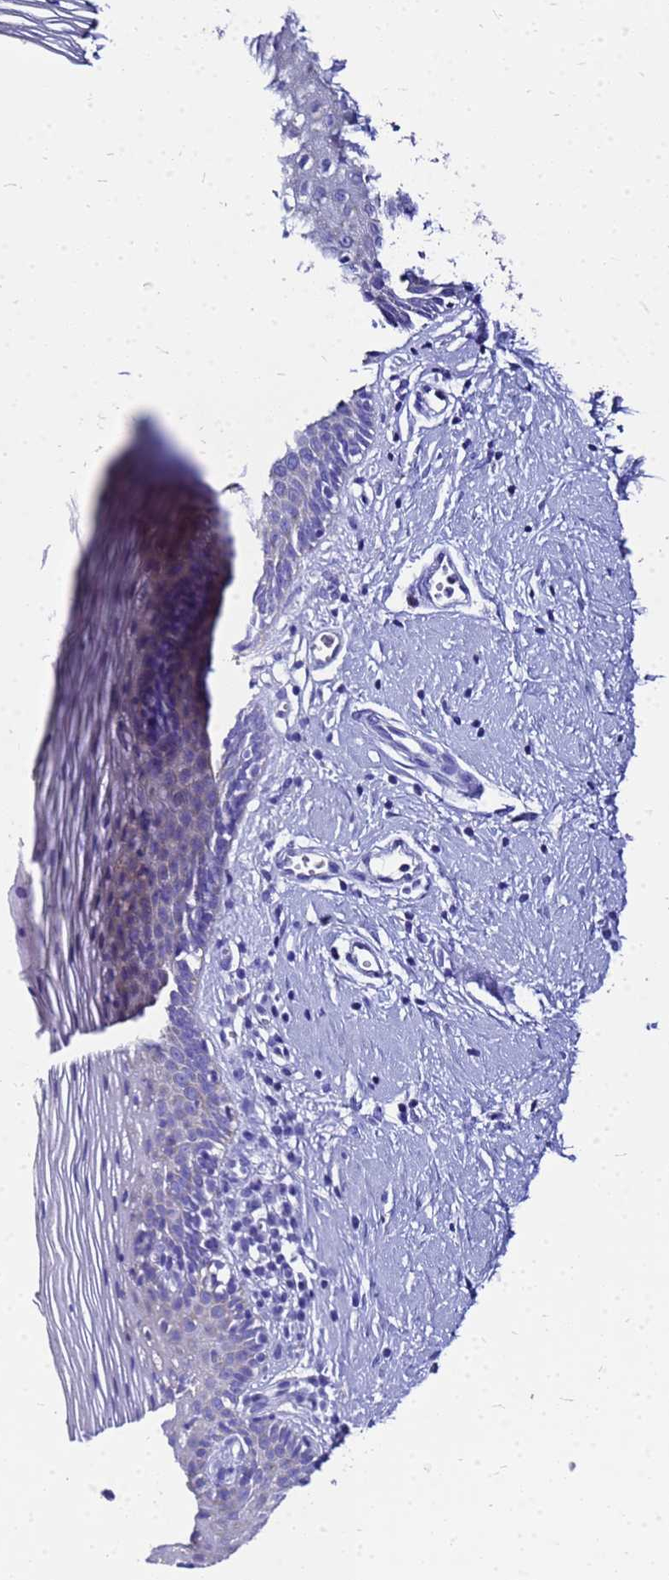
{"staining": {"intensity": "moderate", "quantity": "<25%", "location": "cytoplasmic/membranous"}, "tissue": "vagina", "cell_type": "Squamous epithelial cells", "image_type": "normal", "snomed": [{"axis": "morphology", "description": "Normal tissue, NOS"}, {"axis": "topography", "description": "Vagina"}], "caption": "Approximately <25% of squamous epithelial cells in unremarkable human vagina reveal moderate cytoplasmic/membranous protein expression as visualized by brown immunohistochemical staining.", "gene": "OR52E2", "patient": {"sex": "female", "age": 32}}